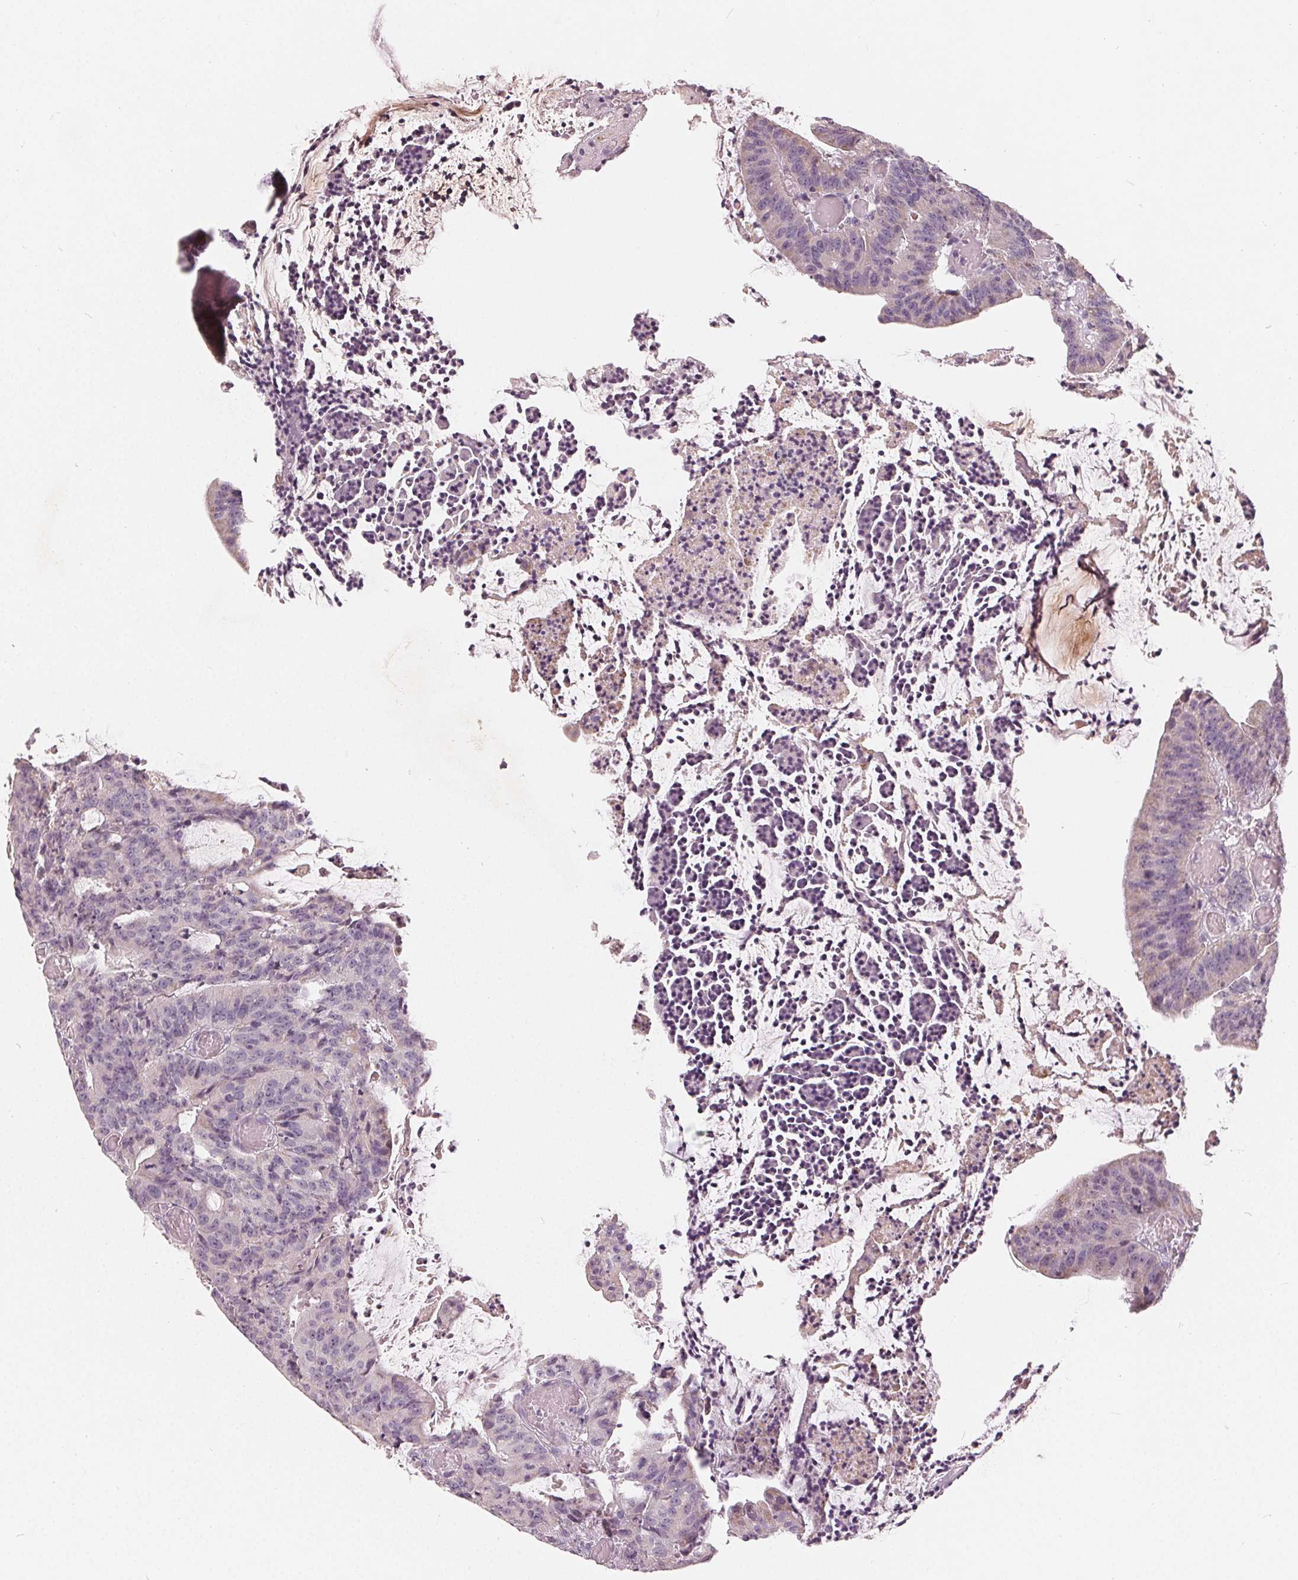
{"staining": {"intensity": "negative", "quantity": "none", "location": "none"}, "tissue": "colorectal cancer", "cell_type": "Tumor cells", "image_type": "cancer", "snomed": [{"axis": "morphology", "description": "Adenocarcinoma, NOS"}, {"axis": "topography", "description": "Colon"}], "caption": "DAB (3,3'-diaminobenzidine) immunohistochemical staining of human colorectal cancer displays no significant staining in tumor cells.", "gene": "TRIM60", "patient": {"sex": "female", "age": 78}}